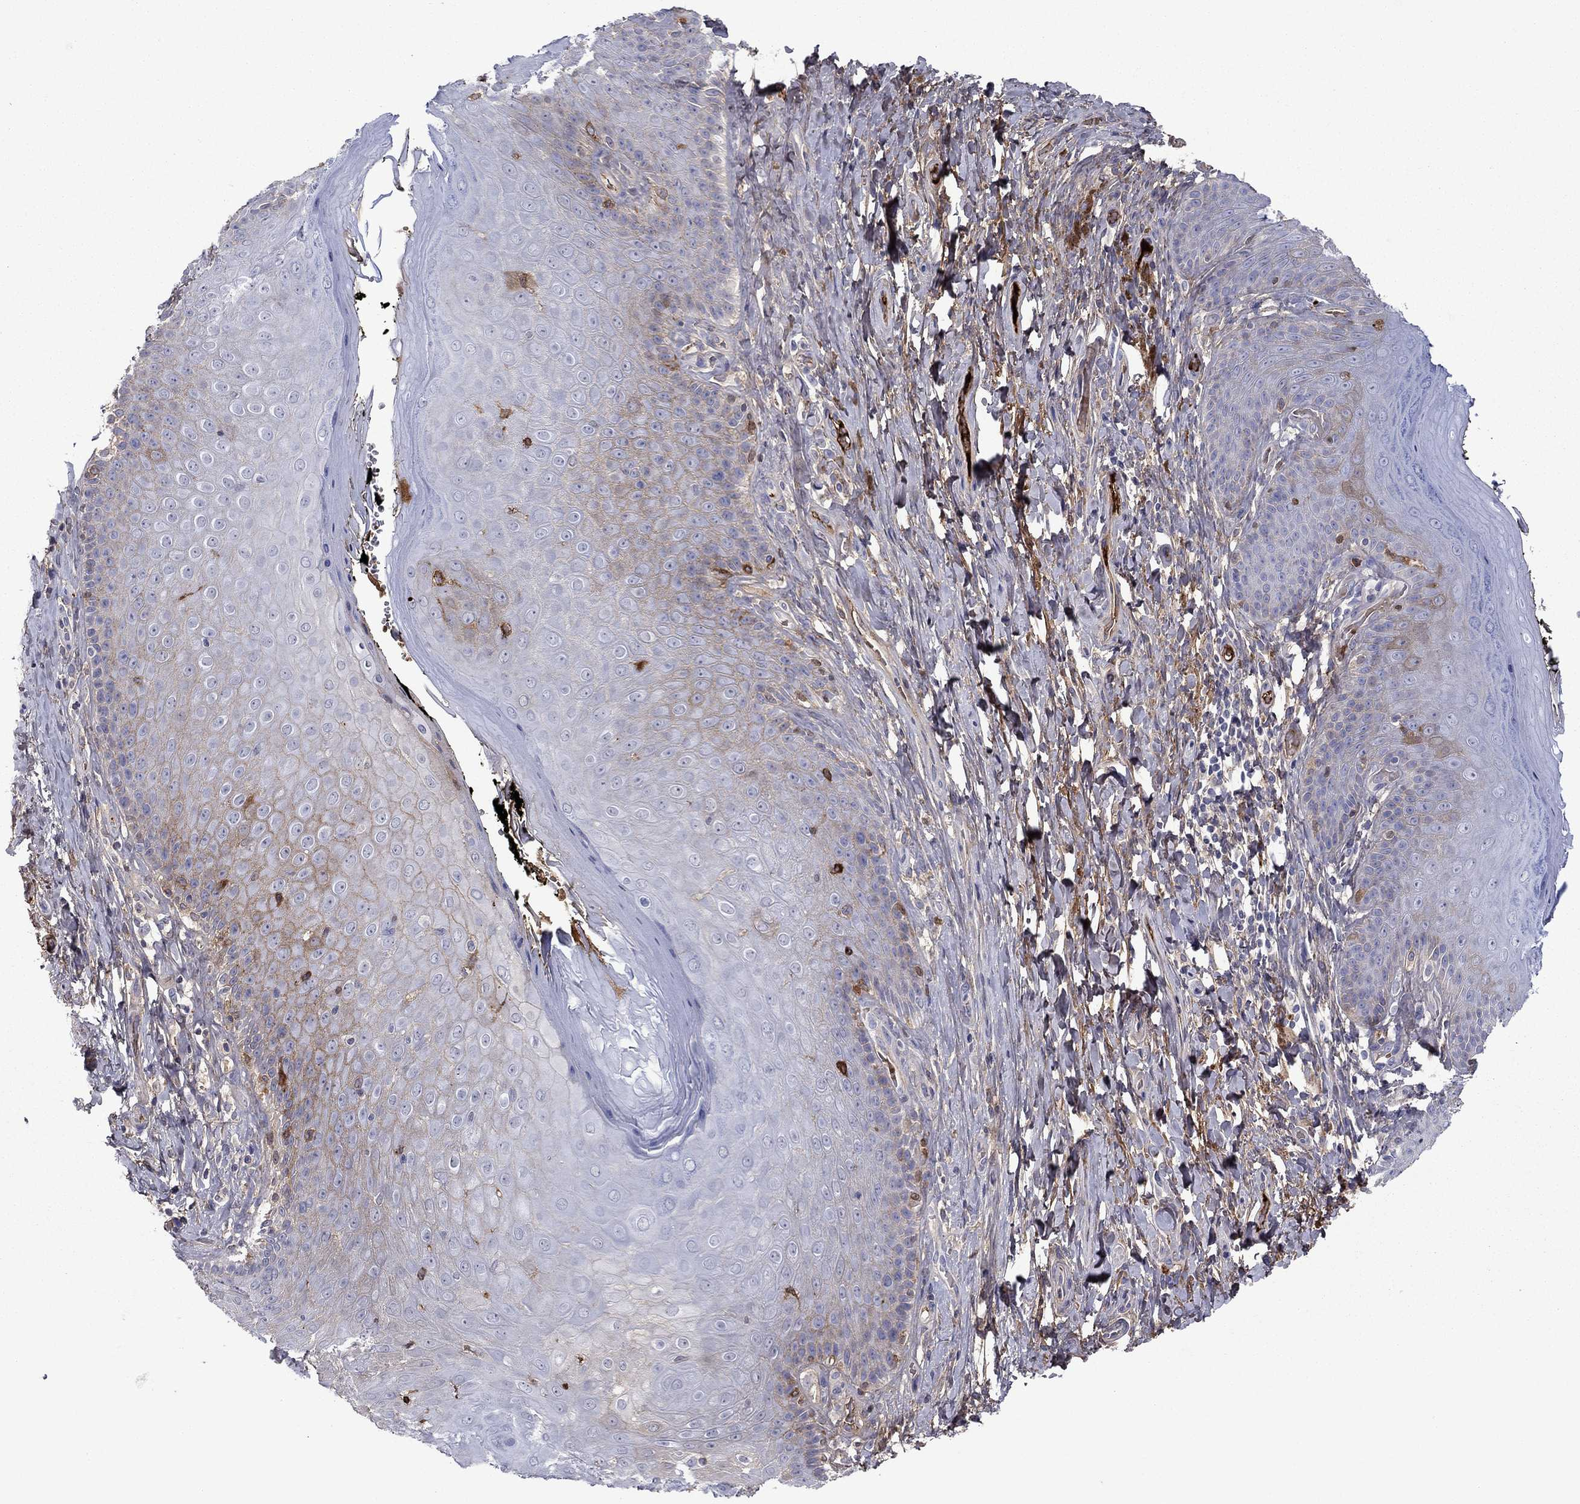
{"staining": {"intensity": "moderate", "quantity": "<25%", "location": "cytoplasmic/membranous"}, "tissue": "skin", "cell_type": "Epidermal cells", "image_type": "normal", "snomed": [{"axis": "morphology", "description": "Normal tissue, NOS"}, {"axis": "topography", "description": "Skeletal muscle"}, {"axis": "topography", "description": "Anal"}, {"axis": "topography", "description": "Peripheral nerve tissue"}], "caption": "Immunohistochemical staining of benign human skin displays moderate cytoplasmic/membranous protein expression in about <25% of epidermal cells.", "gene": "HPX", "patient": {"sex": "male", "age": 53}}